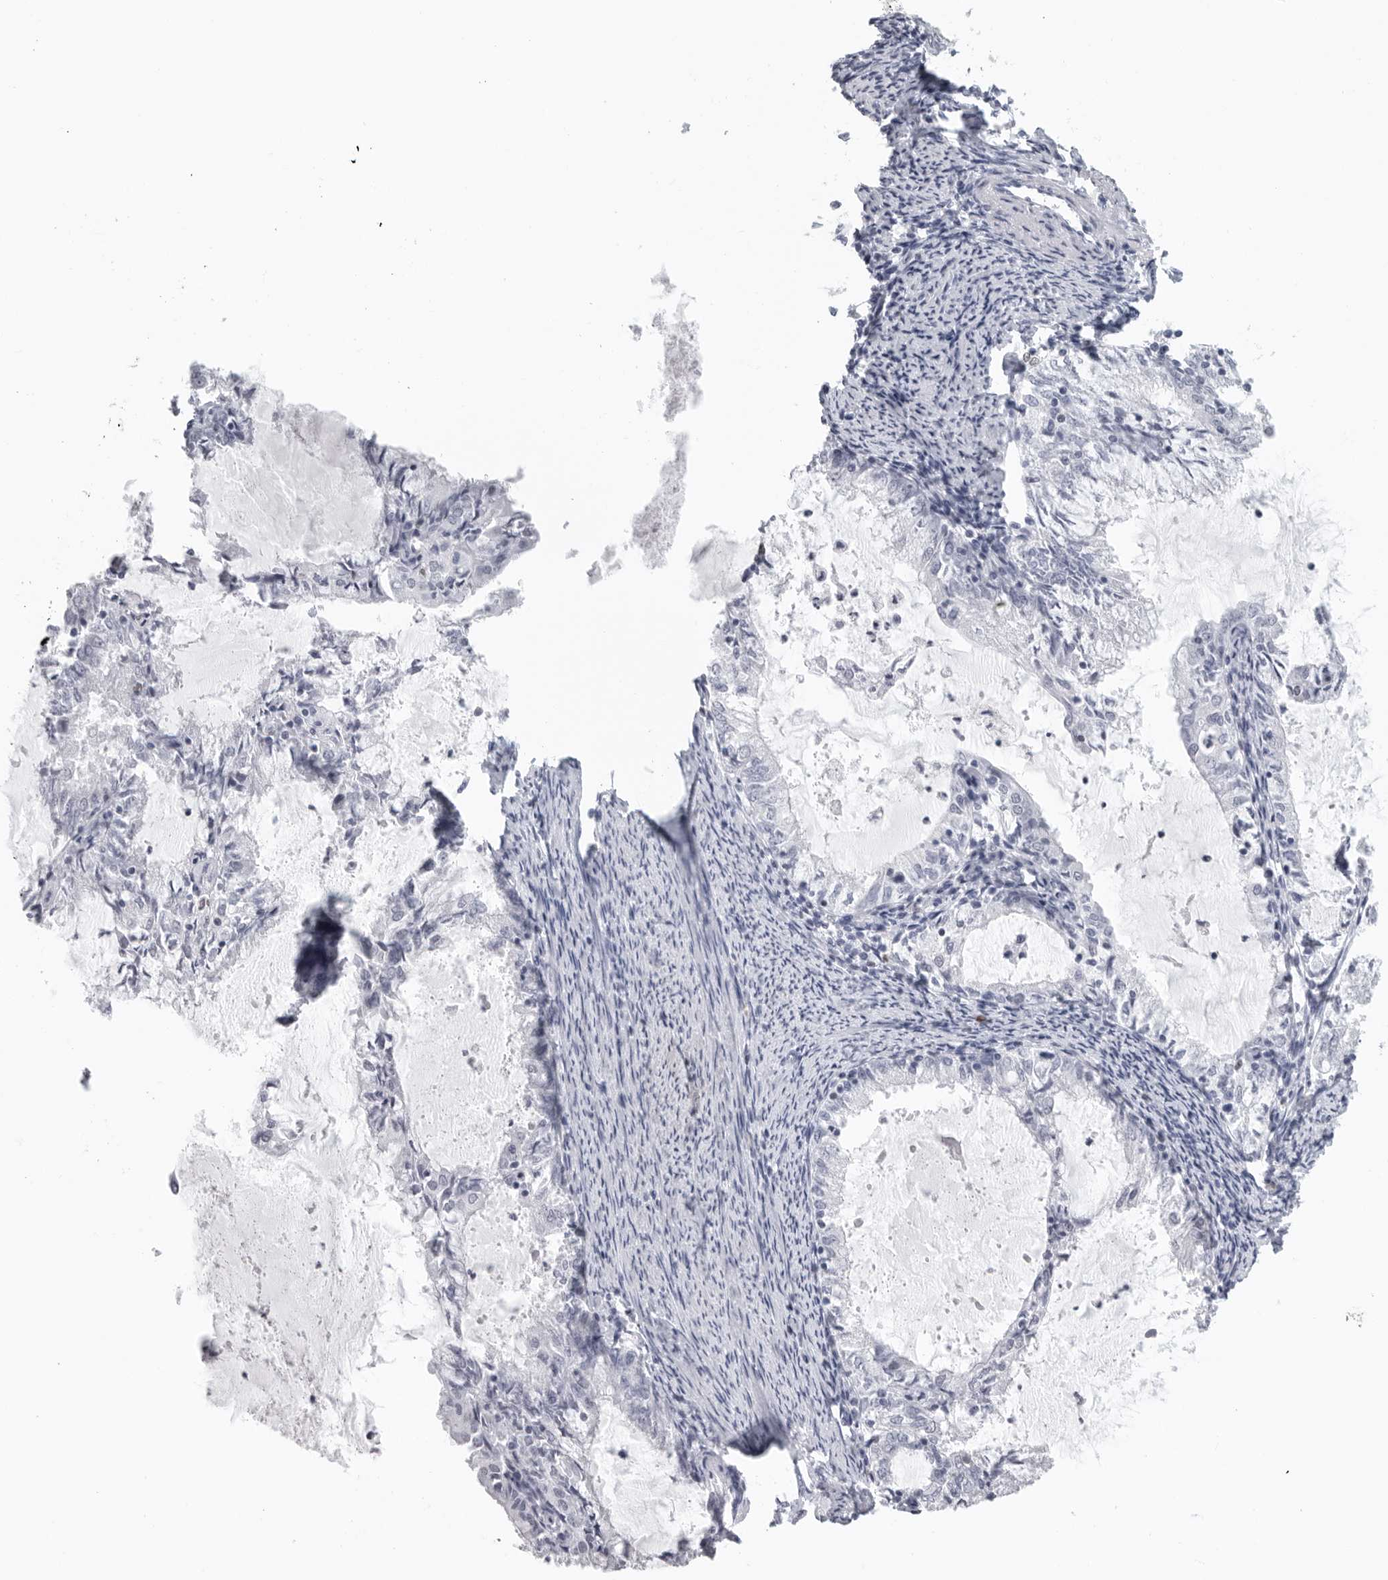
{"staining": {"intensity": "negative", "quantity": "none", "location": "none"}, "tissue": "endometrial cancer", "cell_type": "Tumor cells", "image_type": "cancer", "snomed": [{"axis": "morphology", "description": "Adenocarcinoma, NOS"}, {"axis": "topography", "description": "Endometrium"}], "caption": "Immunohistochemistry (IHC) of endometrial adenocarcinoma reveals no positivity in tumor cells. (DAB (3,3'-diaminobenzidine) immunohistochemistry visualized using brightfield microscopy, high magnification).", "gene": "SATB2", "patient": {"sex": "female", "age": 57}}